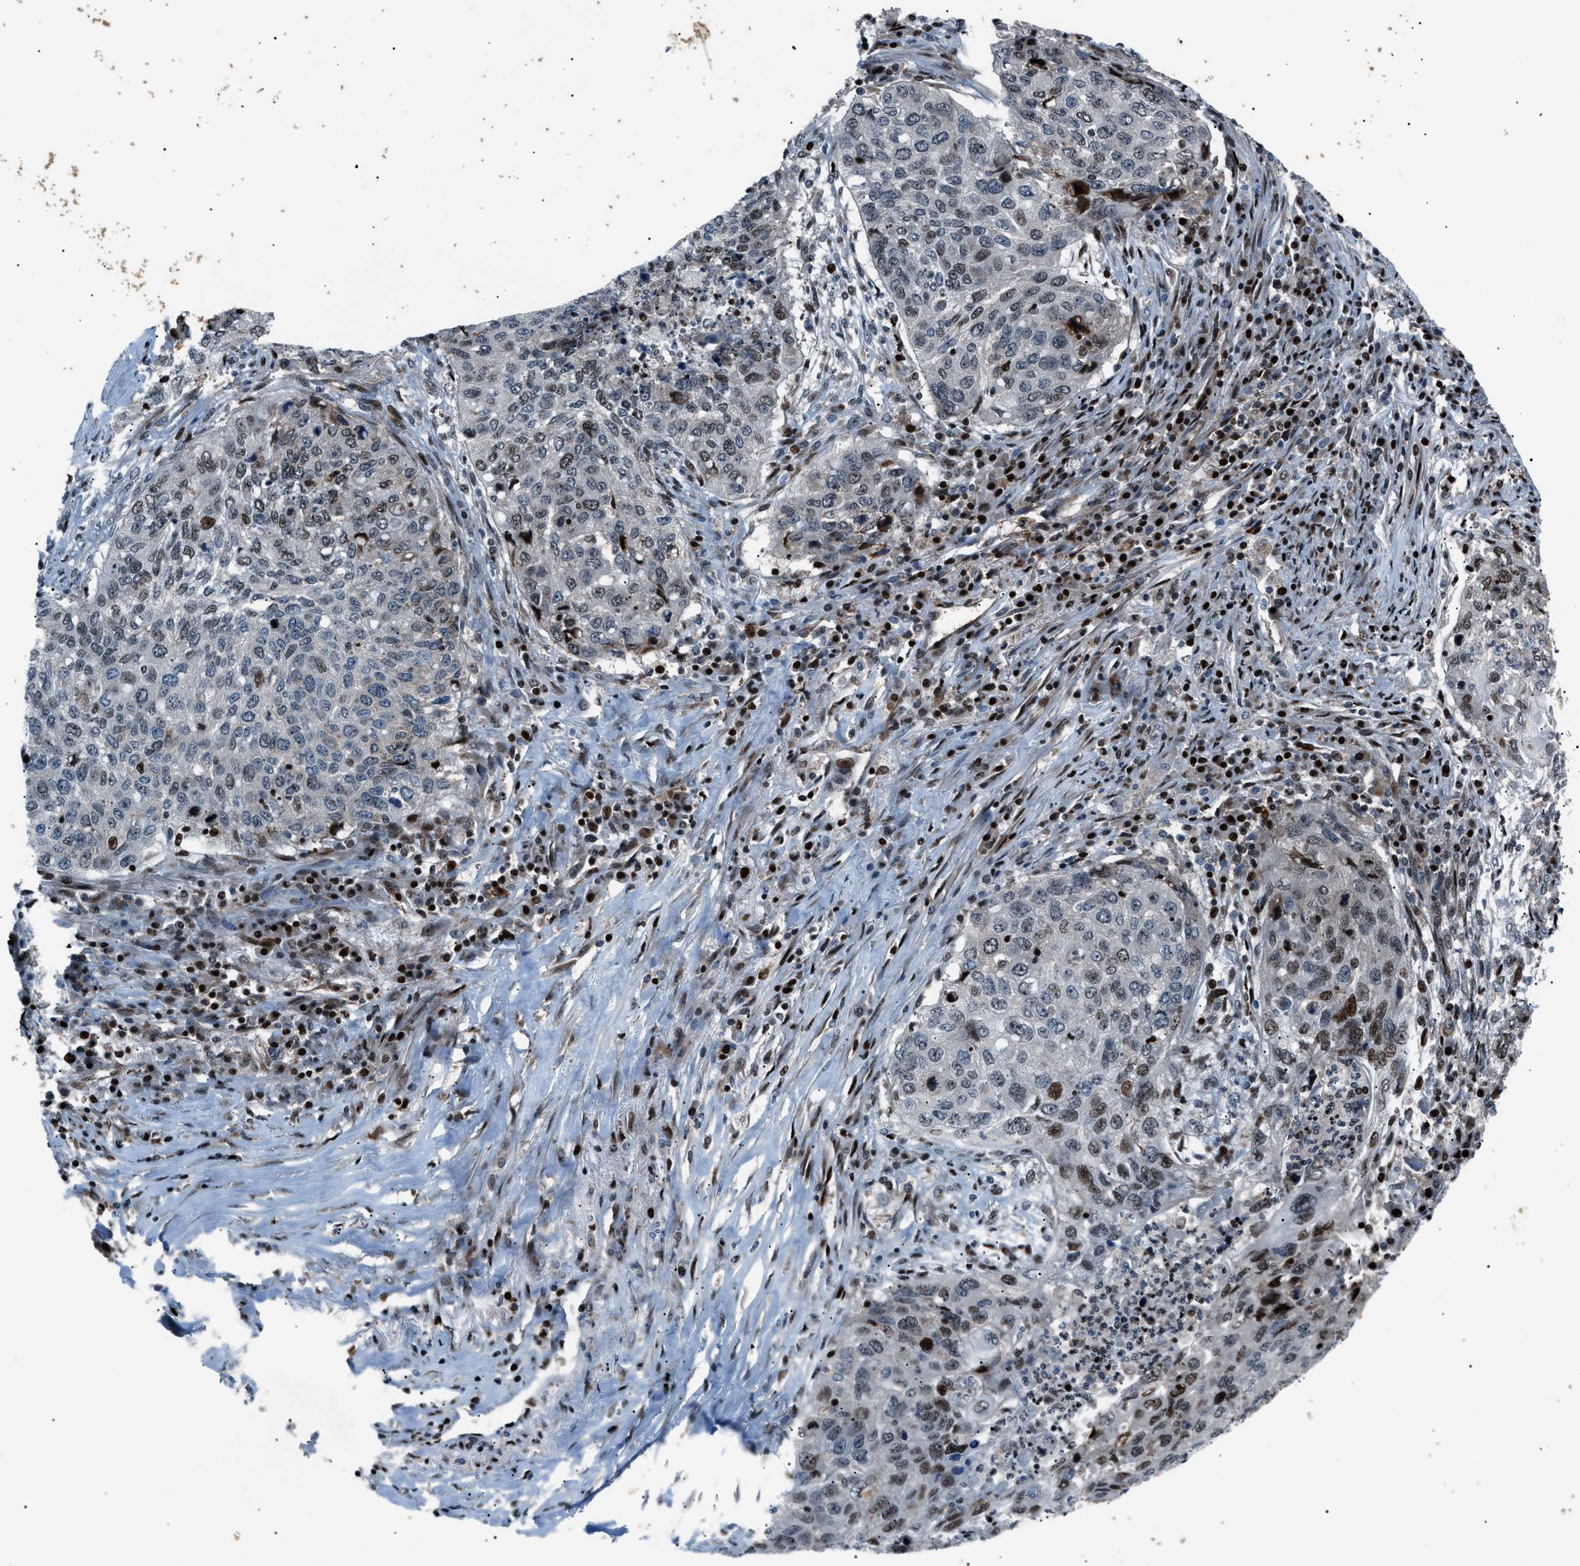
{"staining": {"intensity": "moderate", "quantity": "<25%", "location": "nuclear"}, "tissue": "lung cancer", "cell_type": "Tumor cells", "image_type": "cancer", "snomed": [{"axis": "morphology", "description": "Squamous cell carcinoma, NOS"}, {"axis": "topography", "description": "Lung"}], "caption": "IHC of human lung squamous cell carcinoma displays low levels of moderate nuclear positivity in about <25% of tumor cells.", "gene": "PRKX", "patient": {"sex": "female", "age": 63}}